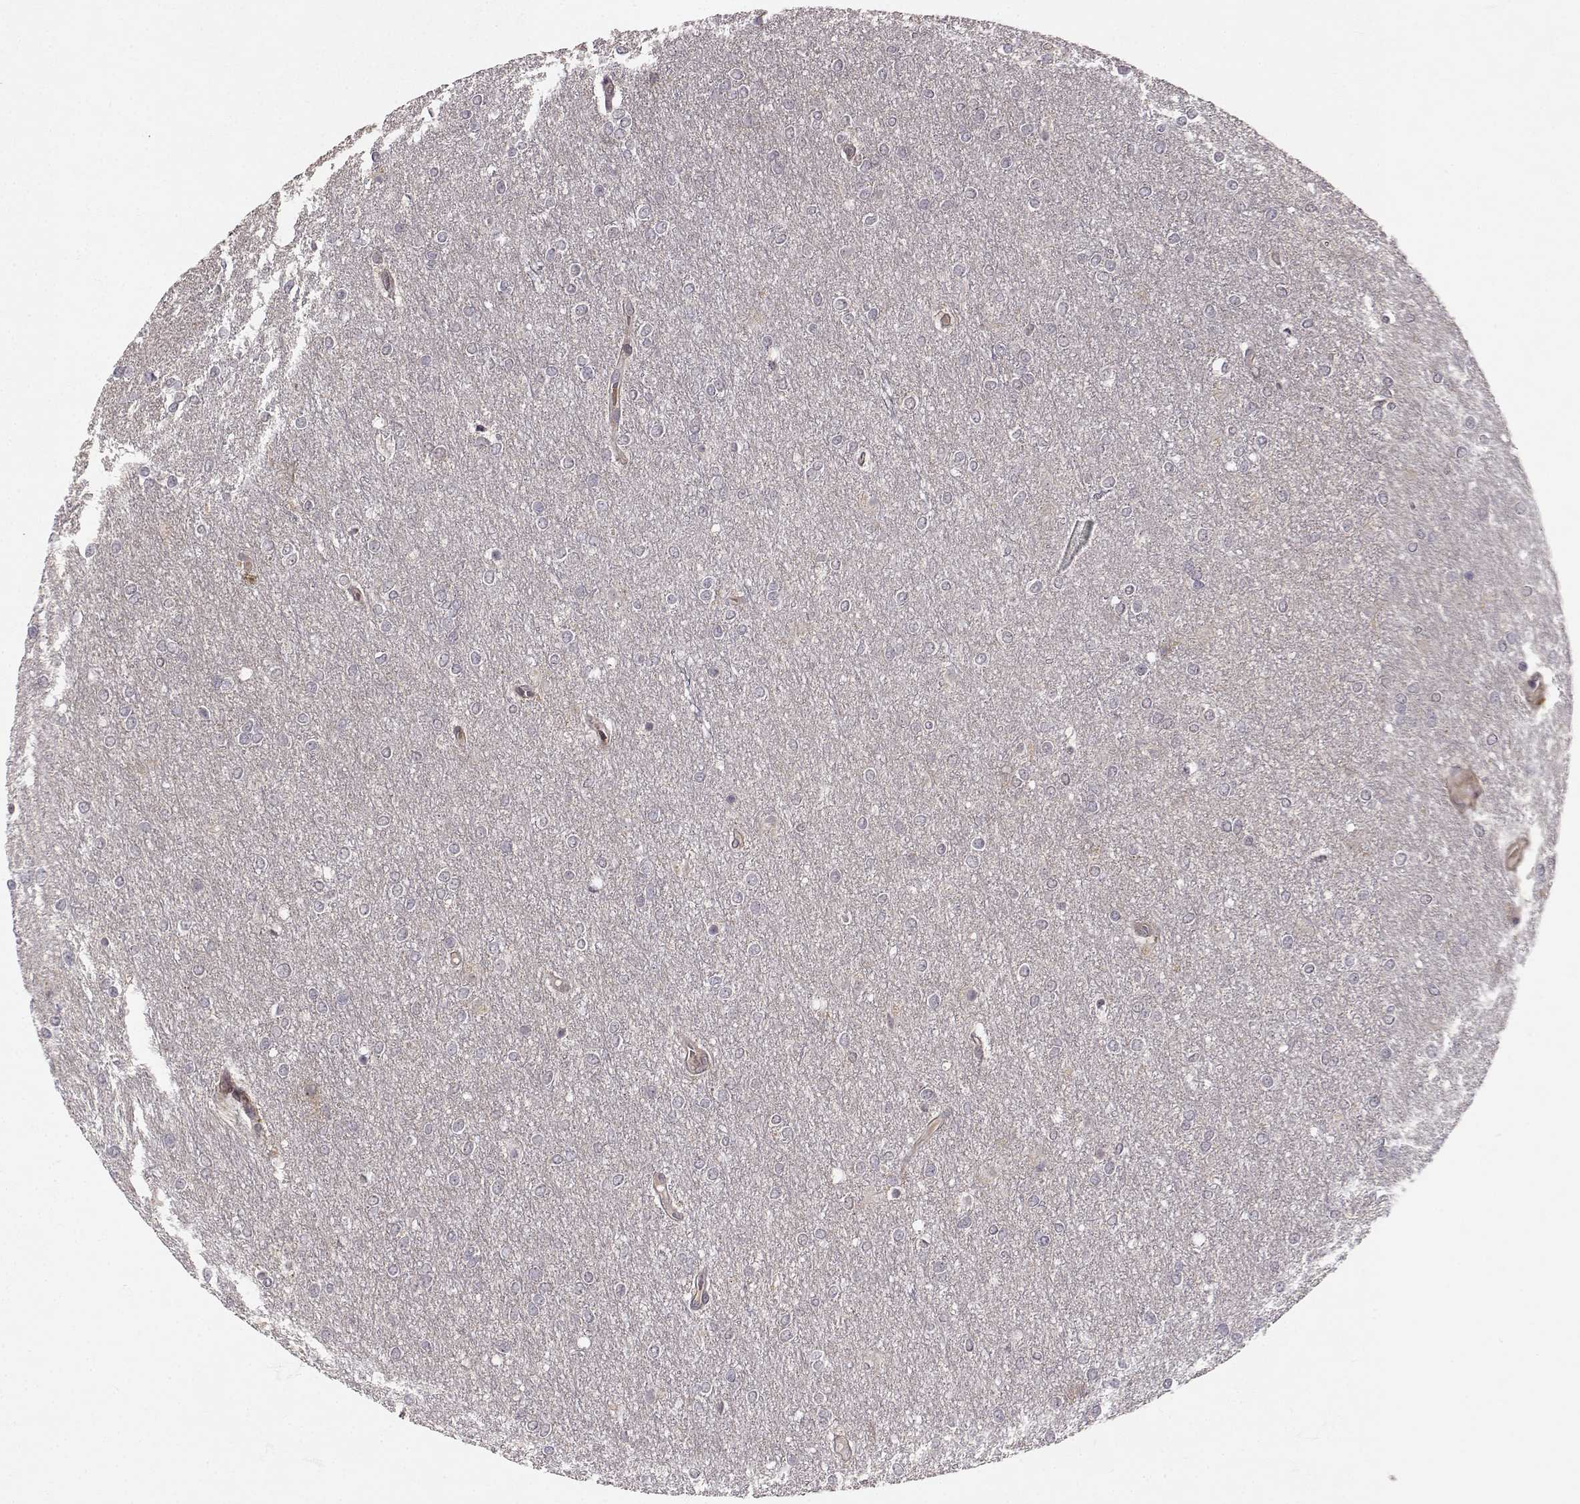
{"staining": {"intensity": "negative", "quantity": "none", "location": "none"}, "tissue": "glioma", "cell_type": "Tumor cells", "image_type": "cancer", "snomed": [{"axis": "morphology", "description": "Glioma, malignant, High grade"}, {"axis": "topography", "description": "Brain"}], "caption": "Human glioma stained for a protein using immunohistochemistry demonstrates no positivity in tumor cells.", "gene": "APC", "patient": {"sex": "female", "age": 61}}